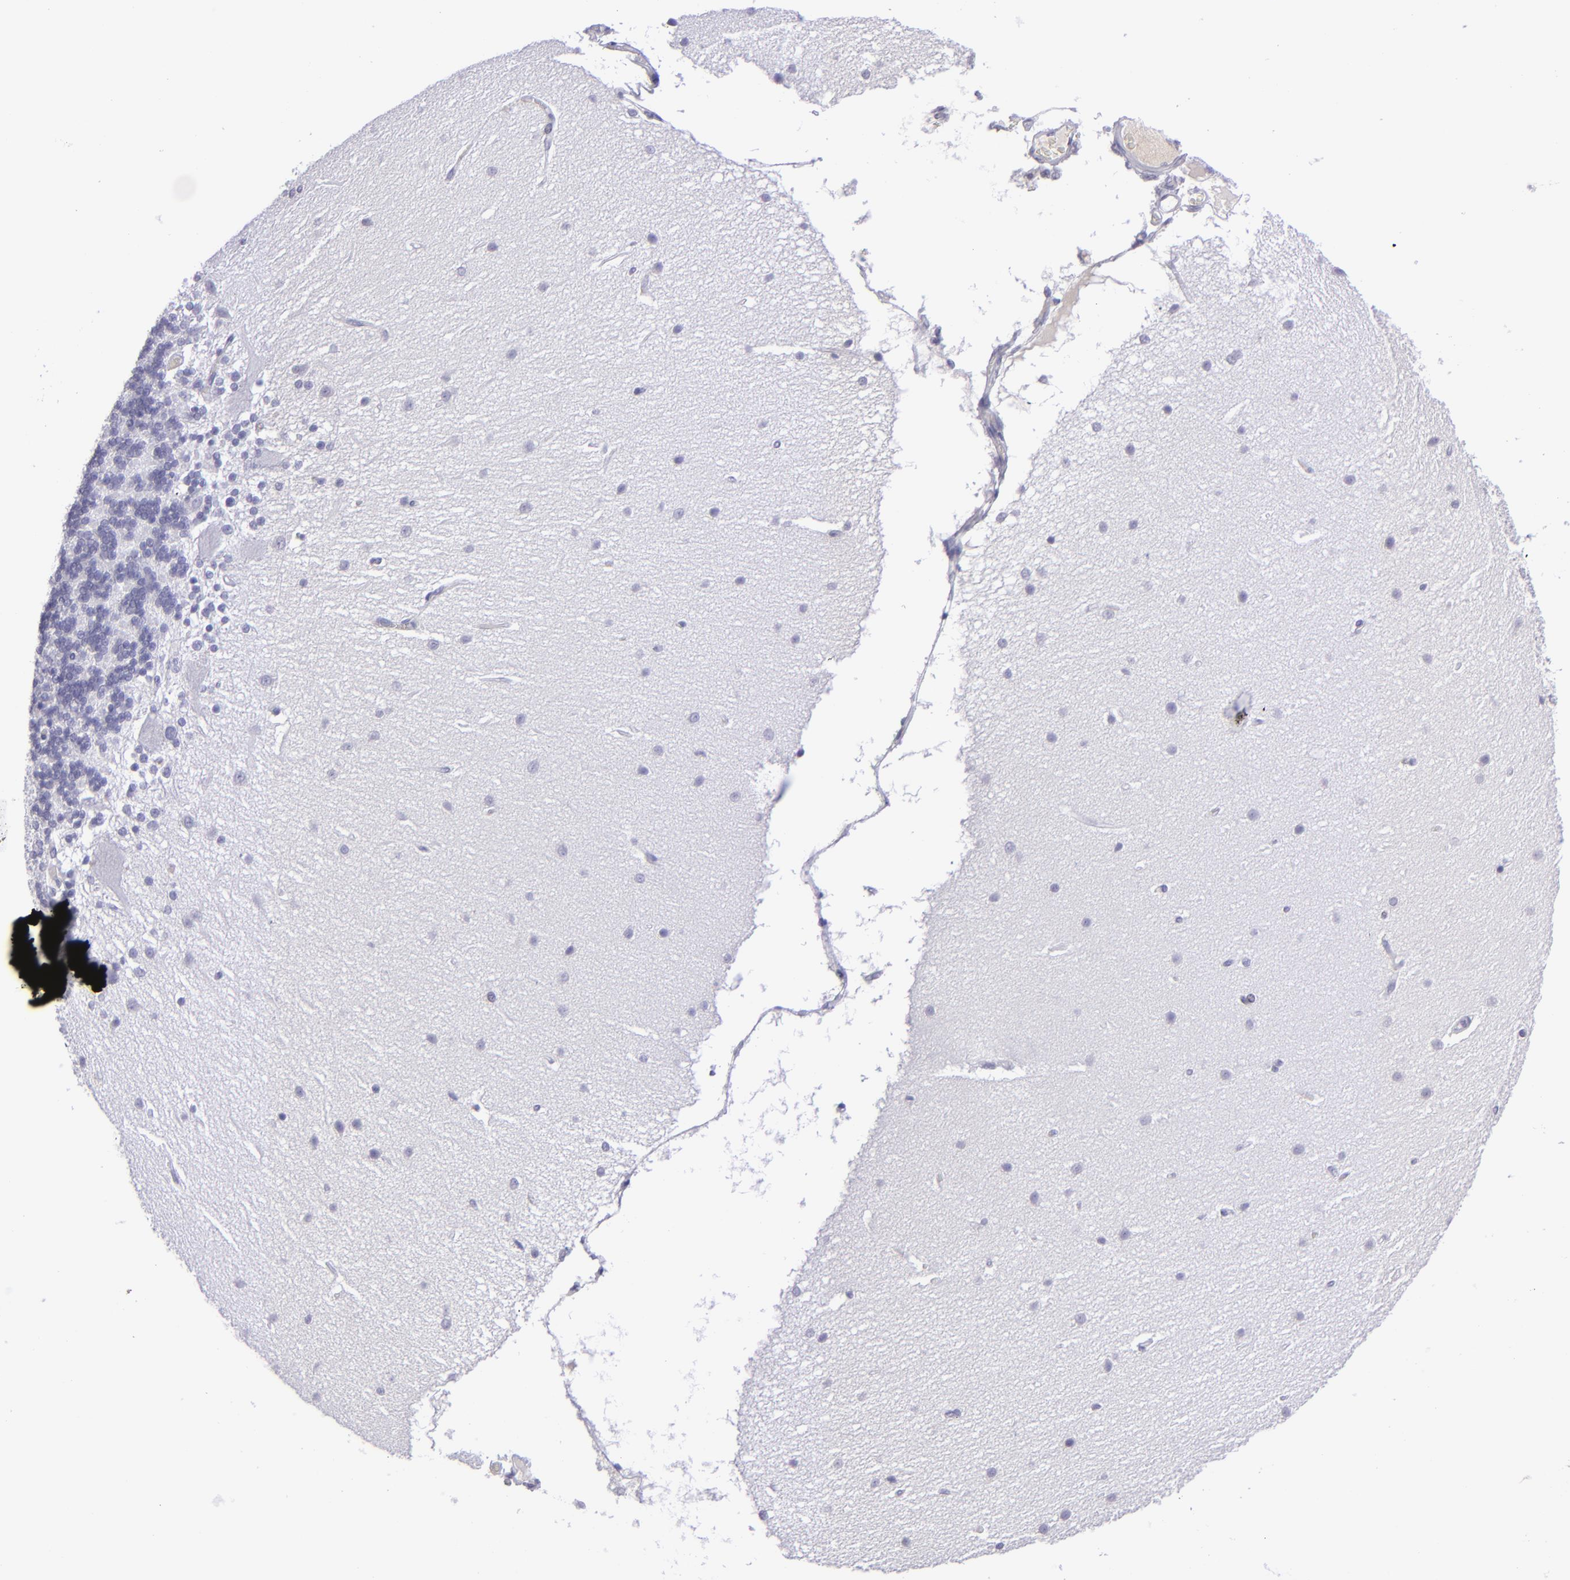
{"staining": {"intensity": "negative", "quantity": "none", "location": "none"}, "tissue": "cerebellum", "cell_type": "Cells in granular layer", "image_type": "normal", "snomed": [{"axis": "morphology", "description": "Normal tissue, NOS"}, {"axis": "topography", "description": "Cerebellum"}], "caption": "An immunohistochemistry micrograph of benign cerebellum is shown. There is no staining in cells in granular layer of cerebellum. (Immunohistochemistry, brightfield microscopy, high magnification).", "gene": "POU2F2", "patient": {"sex": "female", "age": 54}}